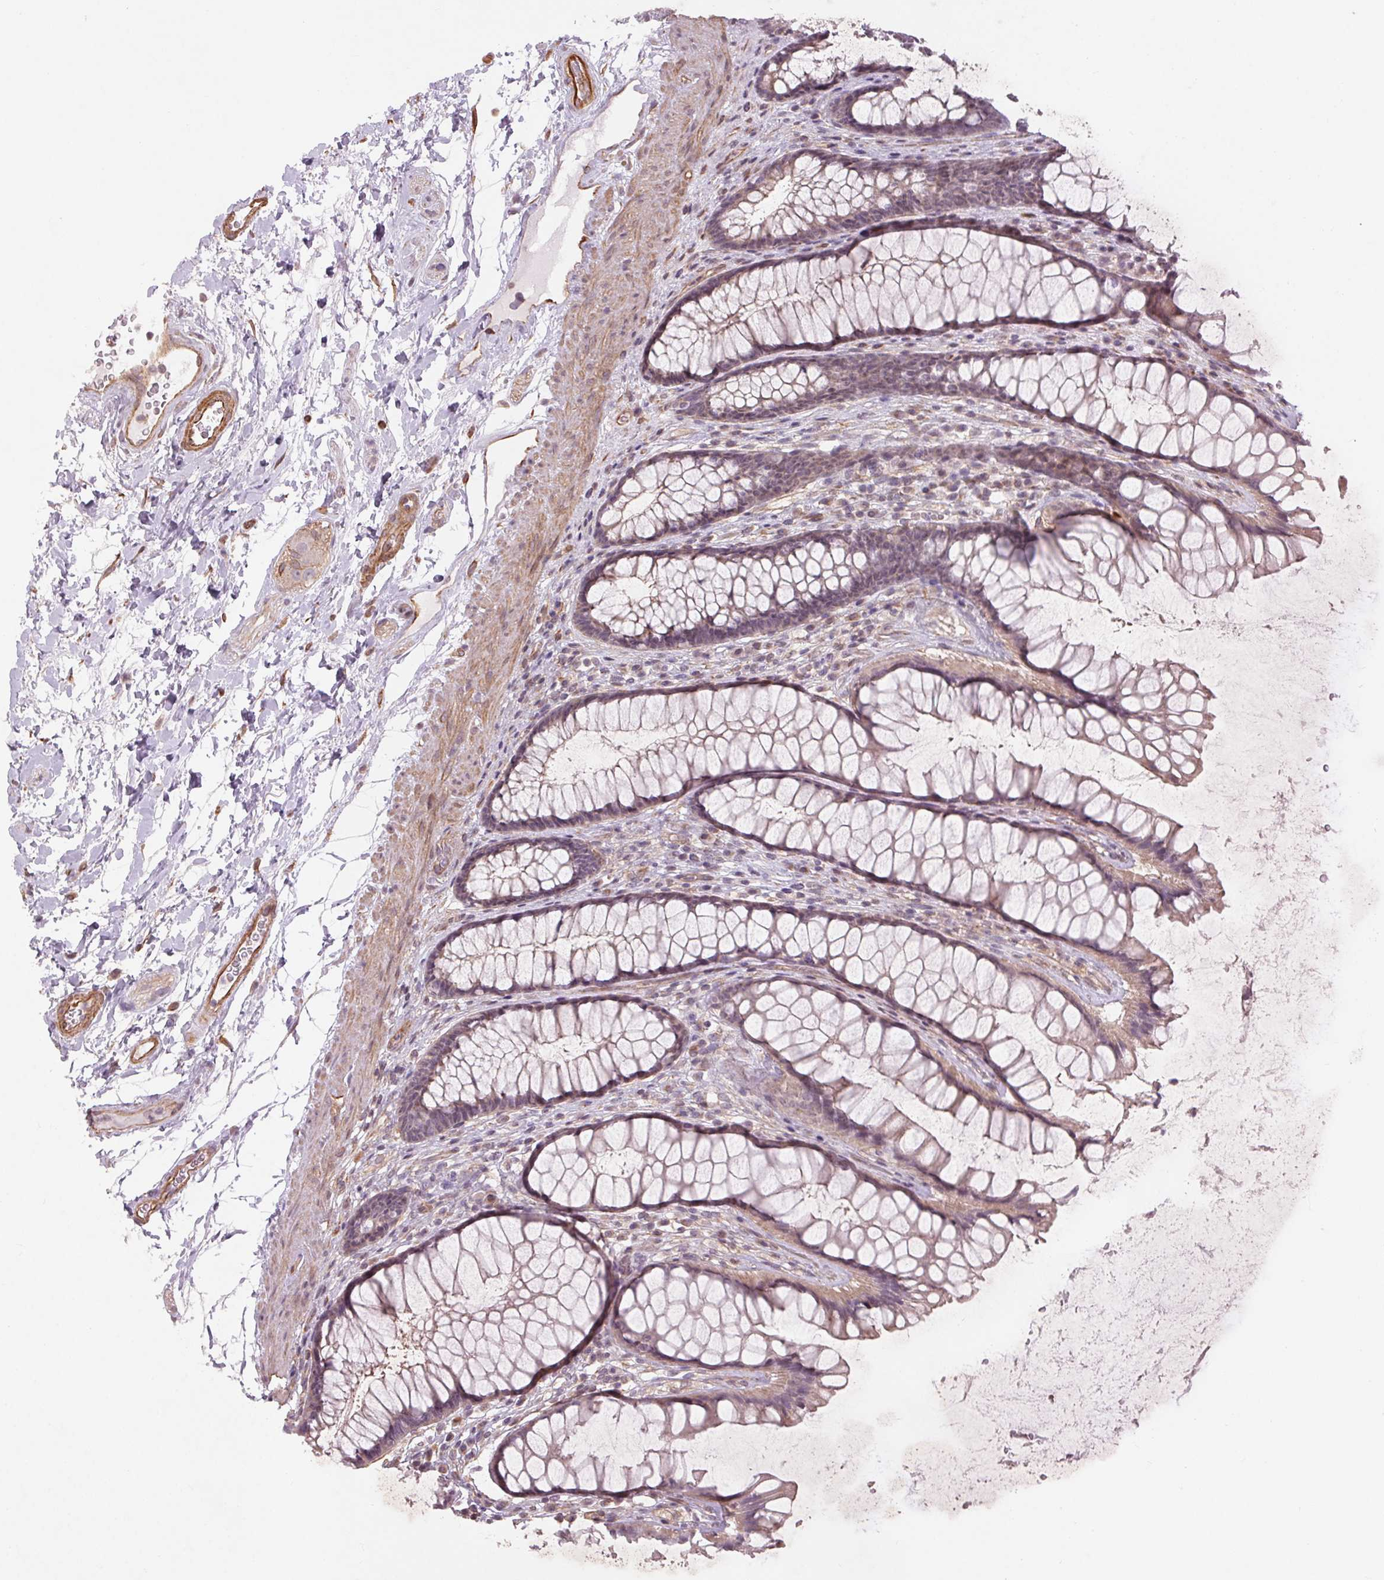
{"staining": {"intensity": "weak", "quantity": "25%-75%", "location": "cytoplasmic/membranous"}, "tissue": "rectum", "cell_type": "Glandular cells", "image_type": "normal", "snomed": [{"axis": "morphology", "description": "Normal tissue, NOS"}, {"axis": "topography", "description": "Rectum"}], "caption": "An immunohistochemistry histopathology image of unremarkable tissue is shown. Protein staining in brown shows weak cytoplasmic/membranous positivity in rectum within glandular cells. (DAB IHC, brown staining for protein, blue staining for nuclei).", "gene": "CCSER1", "patient": {"sex": "male", "age": 72}}